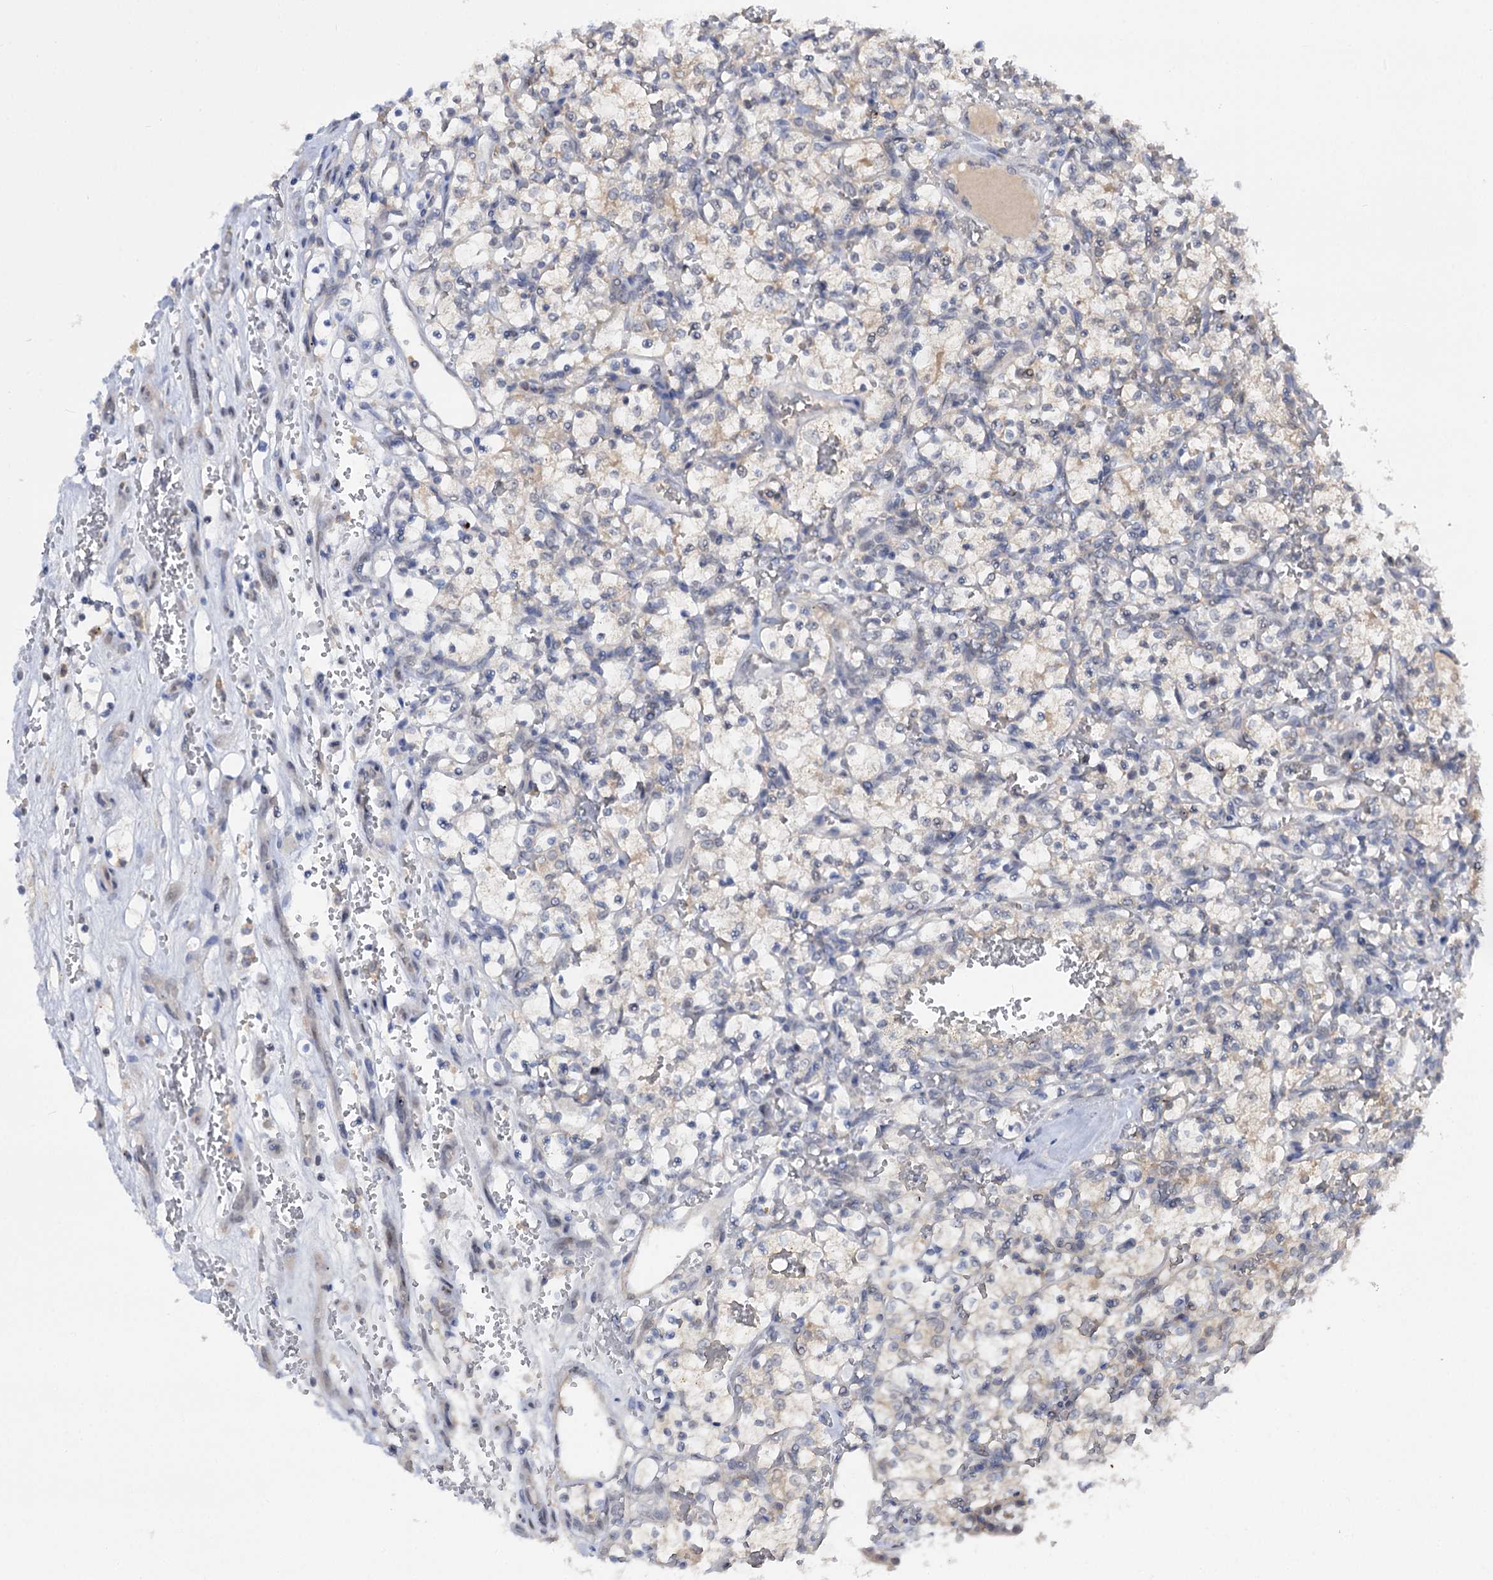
{"staining": {"intensity": "negative", "quantity": "none", "location": "none"}, "tissue": "renal cancer", "cell_type": "Tumor cells", "image_type": "cancer", "snomed": [{"axis": "morphology", "description": "Adenocarcinoma, NOS"}, {"axis": "topography", "description": "Kidney"}], "caption": "Tumor cells show no significant protein positivity in renal adenocarcinoma. (DAB (3,3'-diaminobenzidine) immunohistochemistry with hematoxylin counter stain).", "gene": "NEK10", "patient": {"sex": "female", "age": 69}}